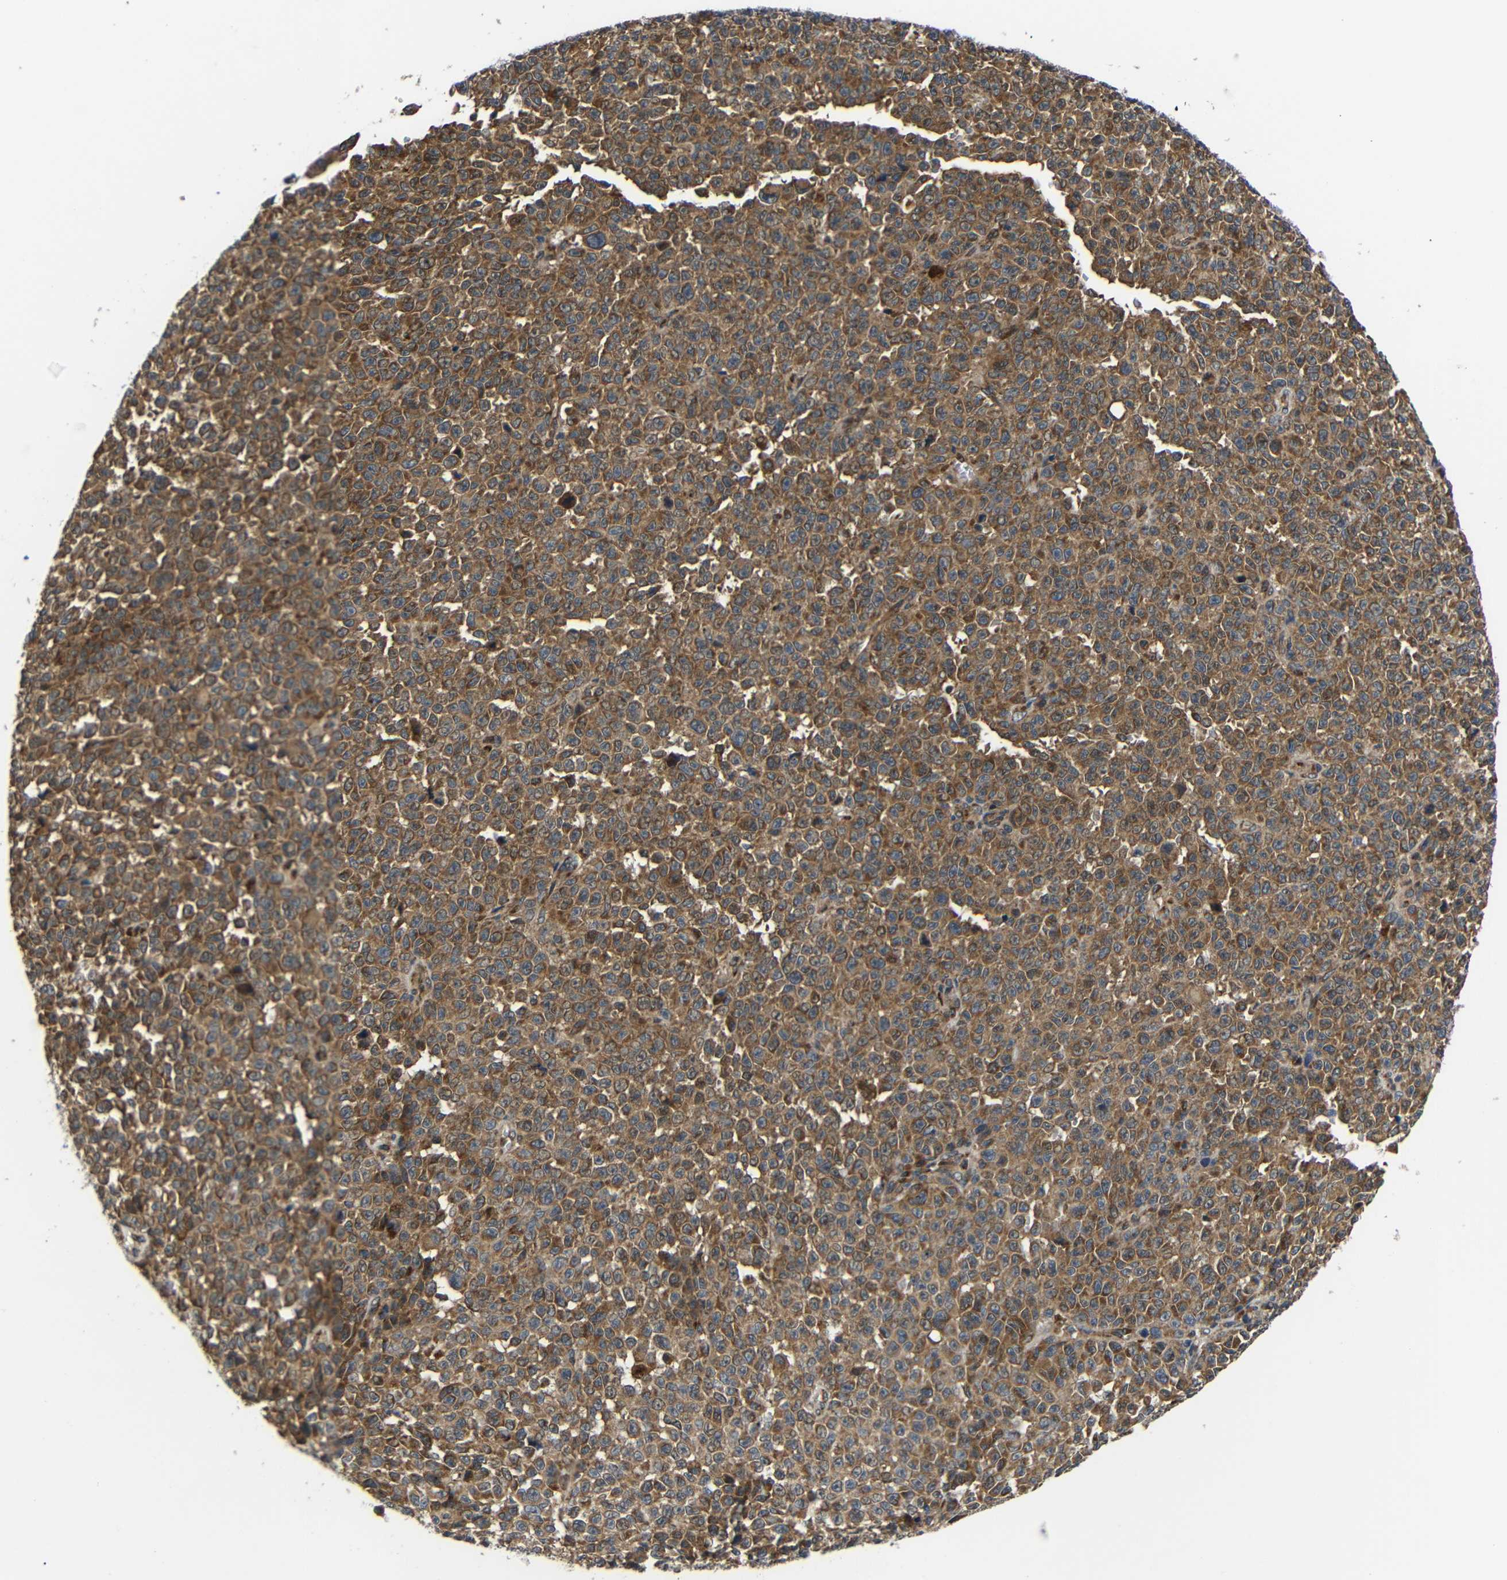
{"staining": {"intensity": "moderate", "quantity": ">75%", "location": "cytoplasmic/membranous"}, "tissue": "melanoma", "cell_type": "Tumor cells", "image_type": "cancer", "snomed": [{"axis": "morphology", "description": "Malignant melanoma, NOS"}, {"axis": "topography", "description": "Skin"}], "caption": "Malignant melanoma stained with a brown dye demonstrates moderate cytoplasmic/membranous positive positivity in about >75% of tumor cells.", "gene": "KANK4", "patient": {"sex": "female", "age": 82}}